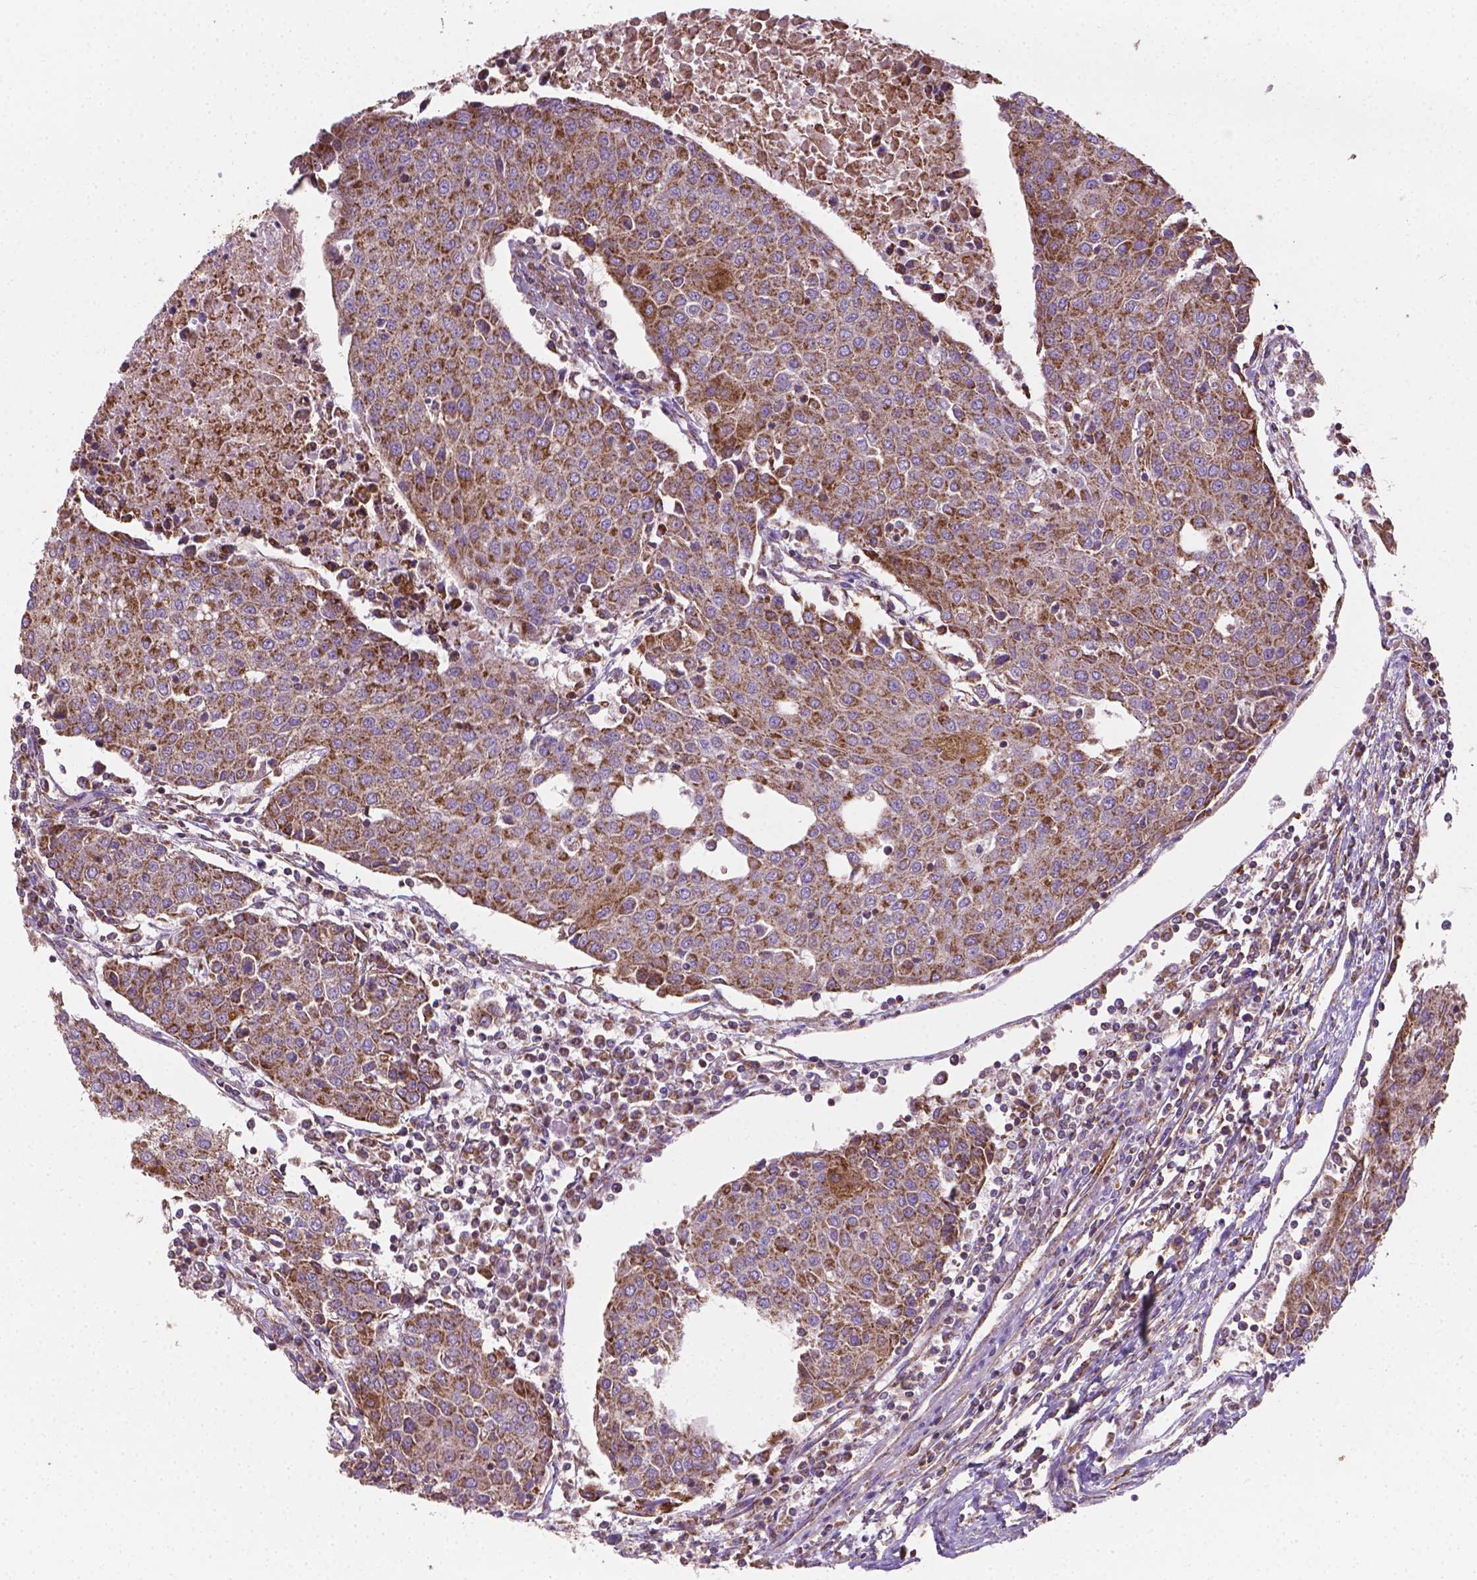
{"staining": {"intensity": "moderate", "quantity": ">75%", "location": "cytoplasmic/membranous"}, "tissue": "urothelial cancer", "cell_type": "Tumor cells", "image_type": "cancer", "snomed": [{"axis": "morphology", "description": "Urothelial carcinoma, High grade"}, {"axis": "topography", "description": "Urinary bladder"}], "caption": "This histopathology image reveals urothelial carcinoma (high-grade) stained with immunohistochemistry to label a protein in brown. The cytoplasmic/membranous of tumor cells show moderate positivity for the protein. Nuclei are counter-stained blue.", "gene": "TCAF1", "patient": {"sex": "female", "age": 85}}